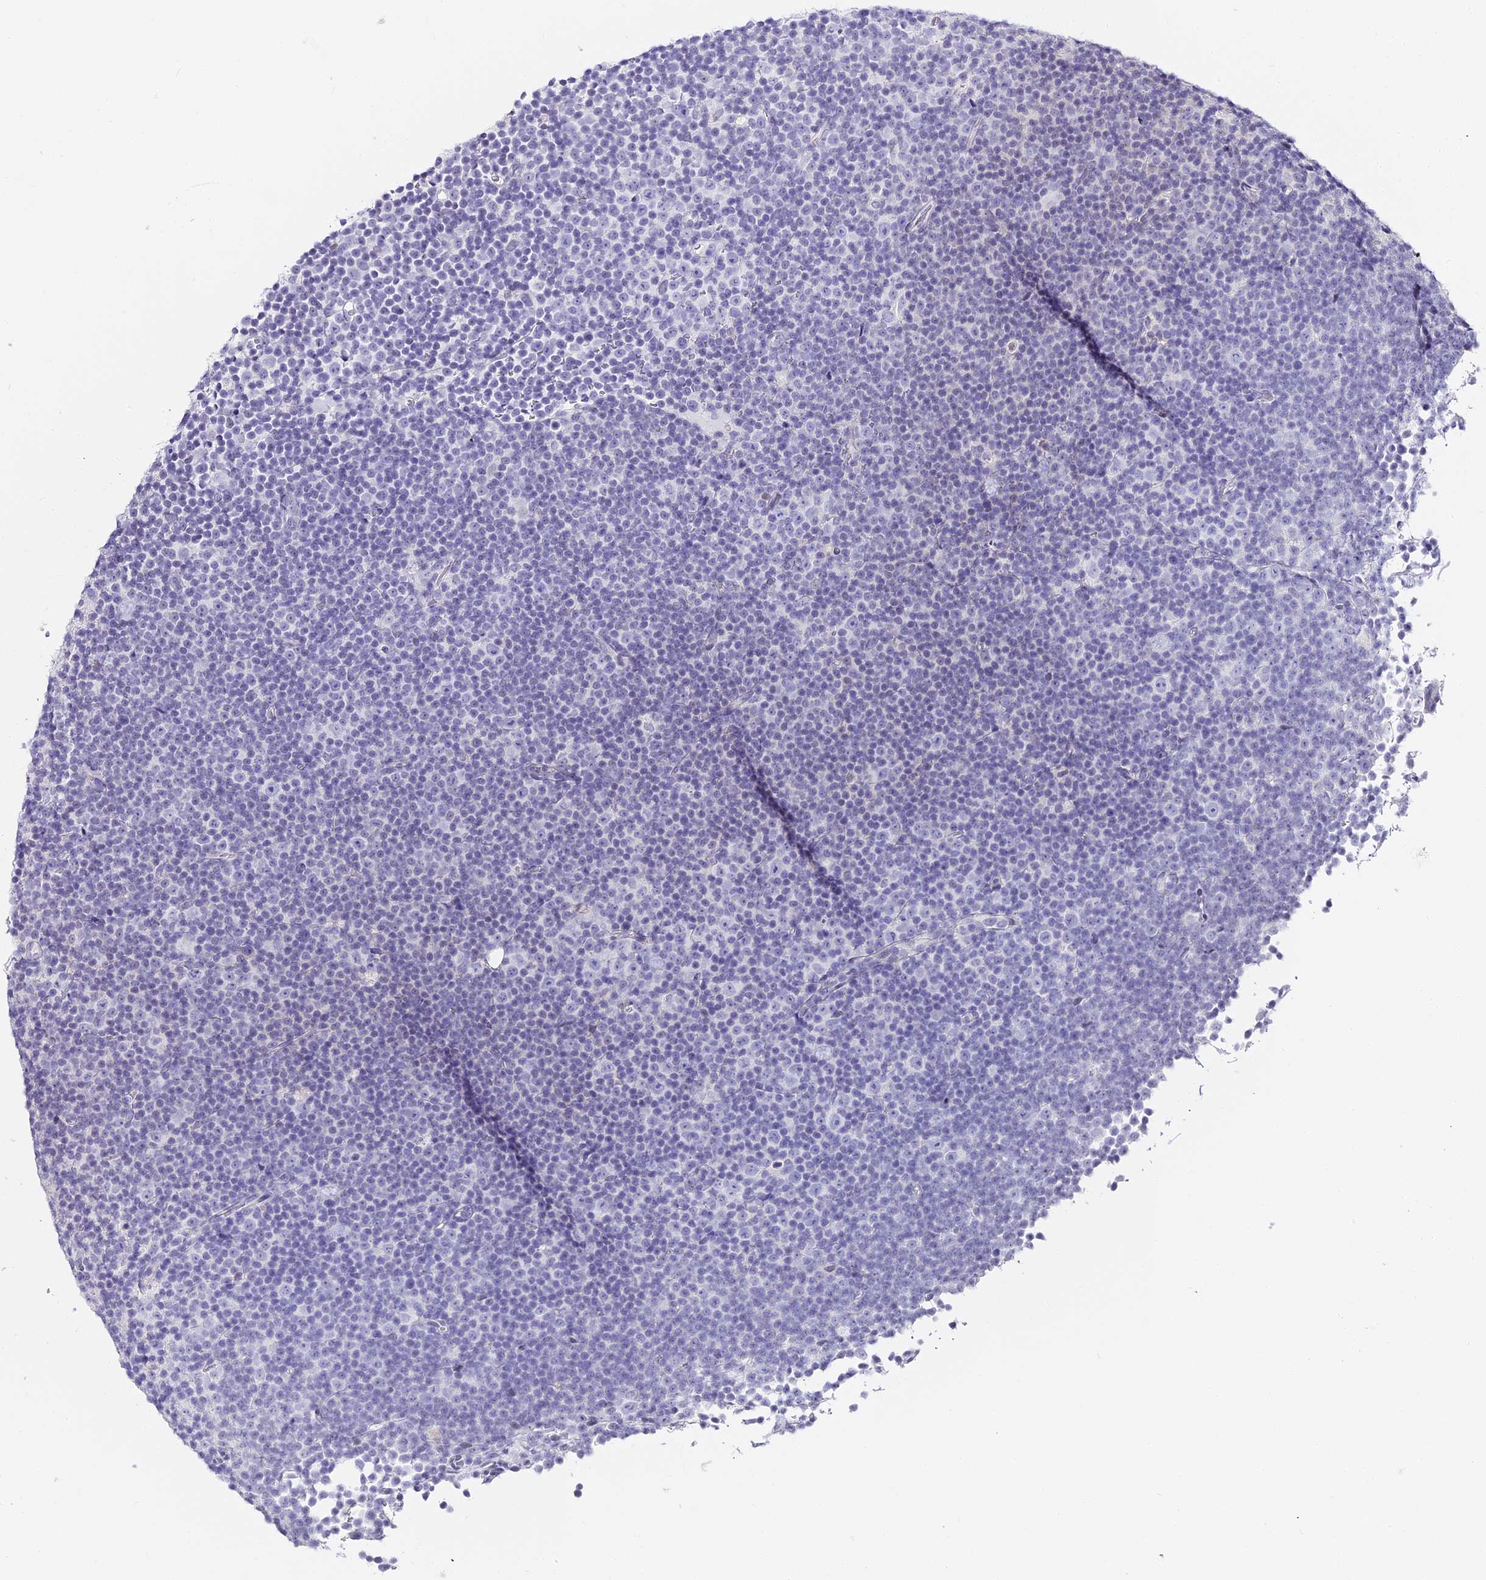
{"staining": {"intensity": "negative", "quantity": "none", "location": "none"}, "tissue": "lymphoma", "cell_type": "Tumor cells", "image_type": "cancer", "snomed": [{"axis": "morphology", "description": "Malignant lymphoma, non-Hodgkin's type, Low grade"}, {"axis": "topography", "description": "Lymph node"}], "caption": "Immunohistochemical staining of malignant lymphoma, non-Hodgkin's type (low-grade) demonstrates no significant staining in tumor cells.", "gene": "ABHD14A-ACY1", "patient": {"sex": "female", "age": 67}}